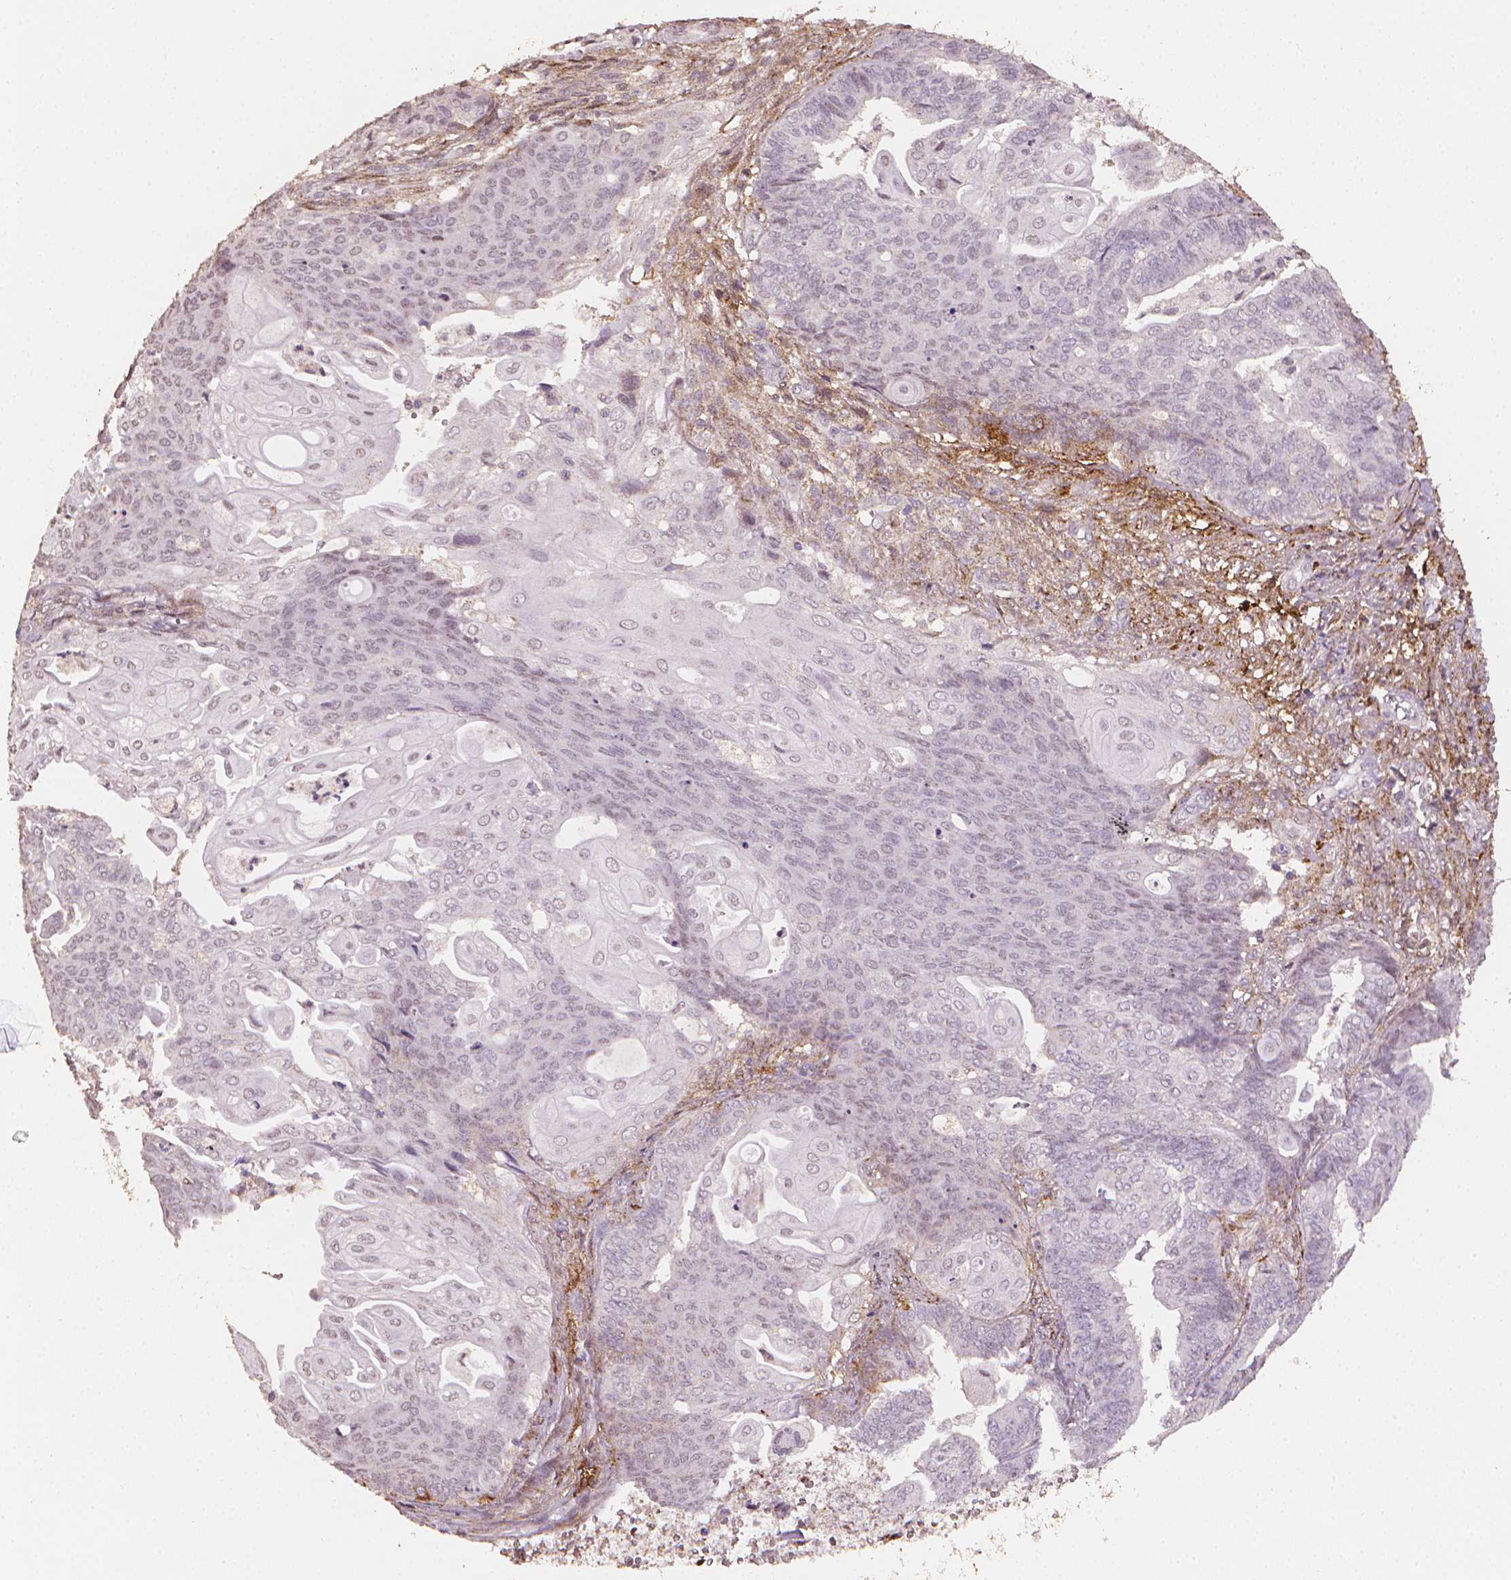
{"staining": {"intensity": "negative", "quantity": "none", "location": "none"}, "tissue": "endometrial cancer", "cell_type": "Tumor cells", "image_type": "cancer", "snomed": [{"axis": "morphology", "description": "Adenocarcinoma, NOS"}, {"axis": "topography", "description": "Endometrium"}], "caption": "Micrograph shows no protein expression in tumor cells of endometrial cancer (adenocarcinoma) tissue.", "gene": "DCN", "patient": {"sex": "female", "age": 73}}